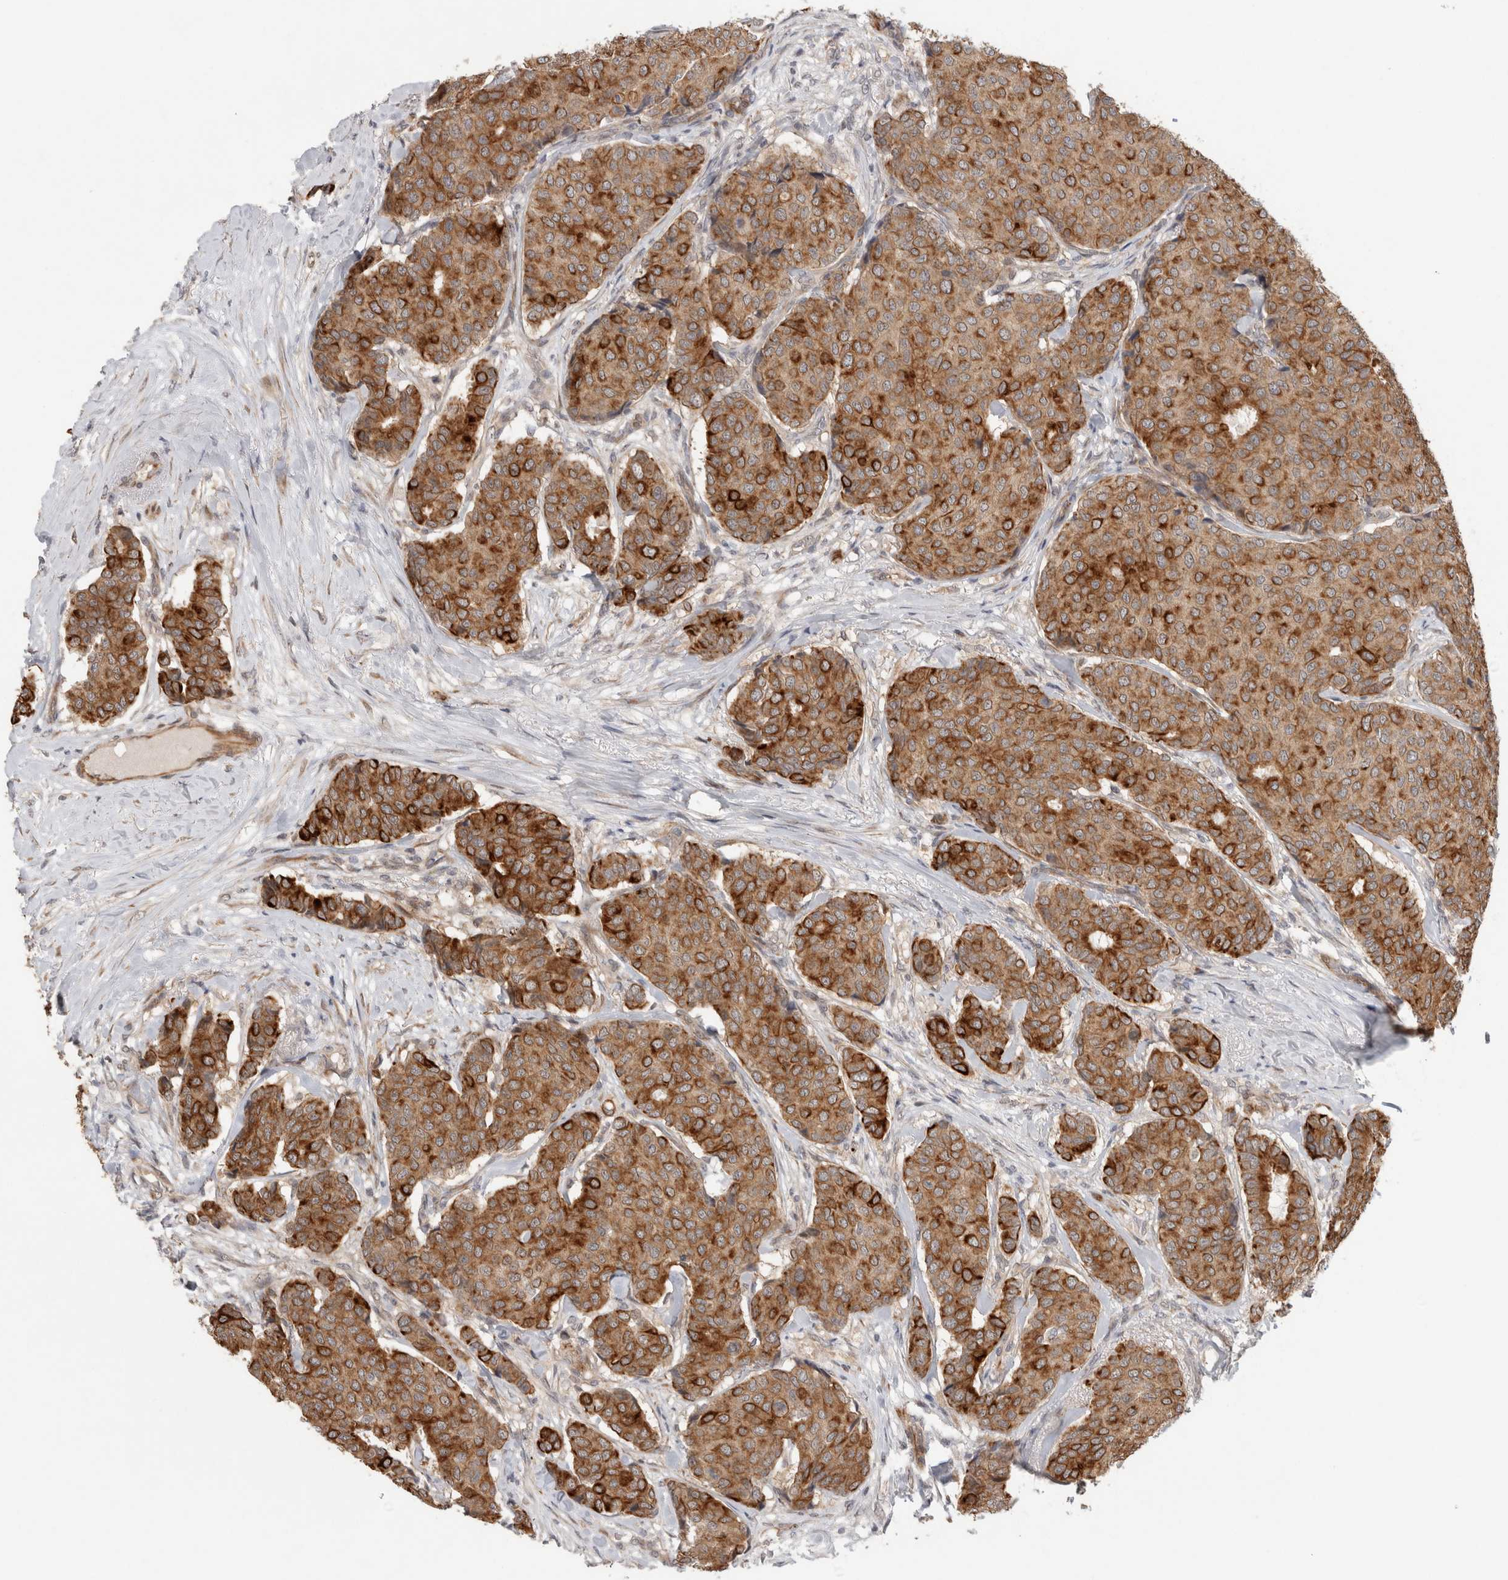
{"staining": {"intensity": "moderate", "quantity": ">75%", "location": "cytoplasmic/membranous"}, "tissue": "breast cancer", "cell_type": "Tumor cells", "image_type": "cancer", "snomed": [{"axis": "morphology", "description": "Duct carcinoma"}, {"axis": "topography", "description": "Breast"}], "caption": "Tumor cells show medium levels of moderate cytoplasmic/membranous expression in approximately >75% of cells in human breast cancer.", "gene": "CRISPLD1", "patient": {"sex": "female", "age": 75}}